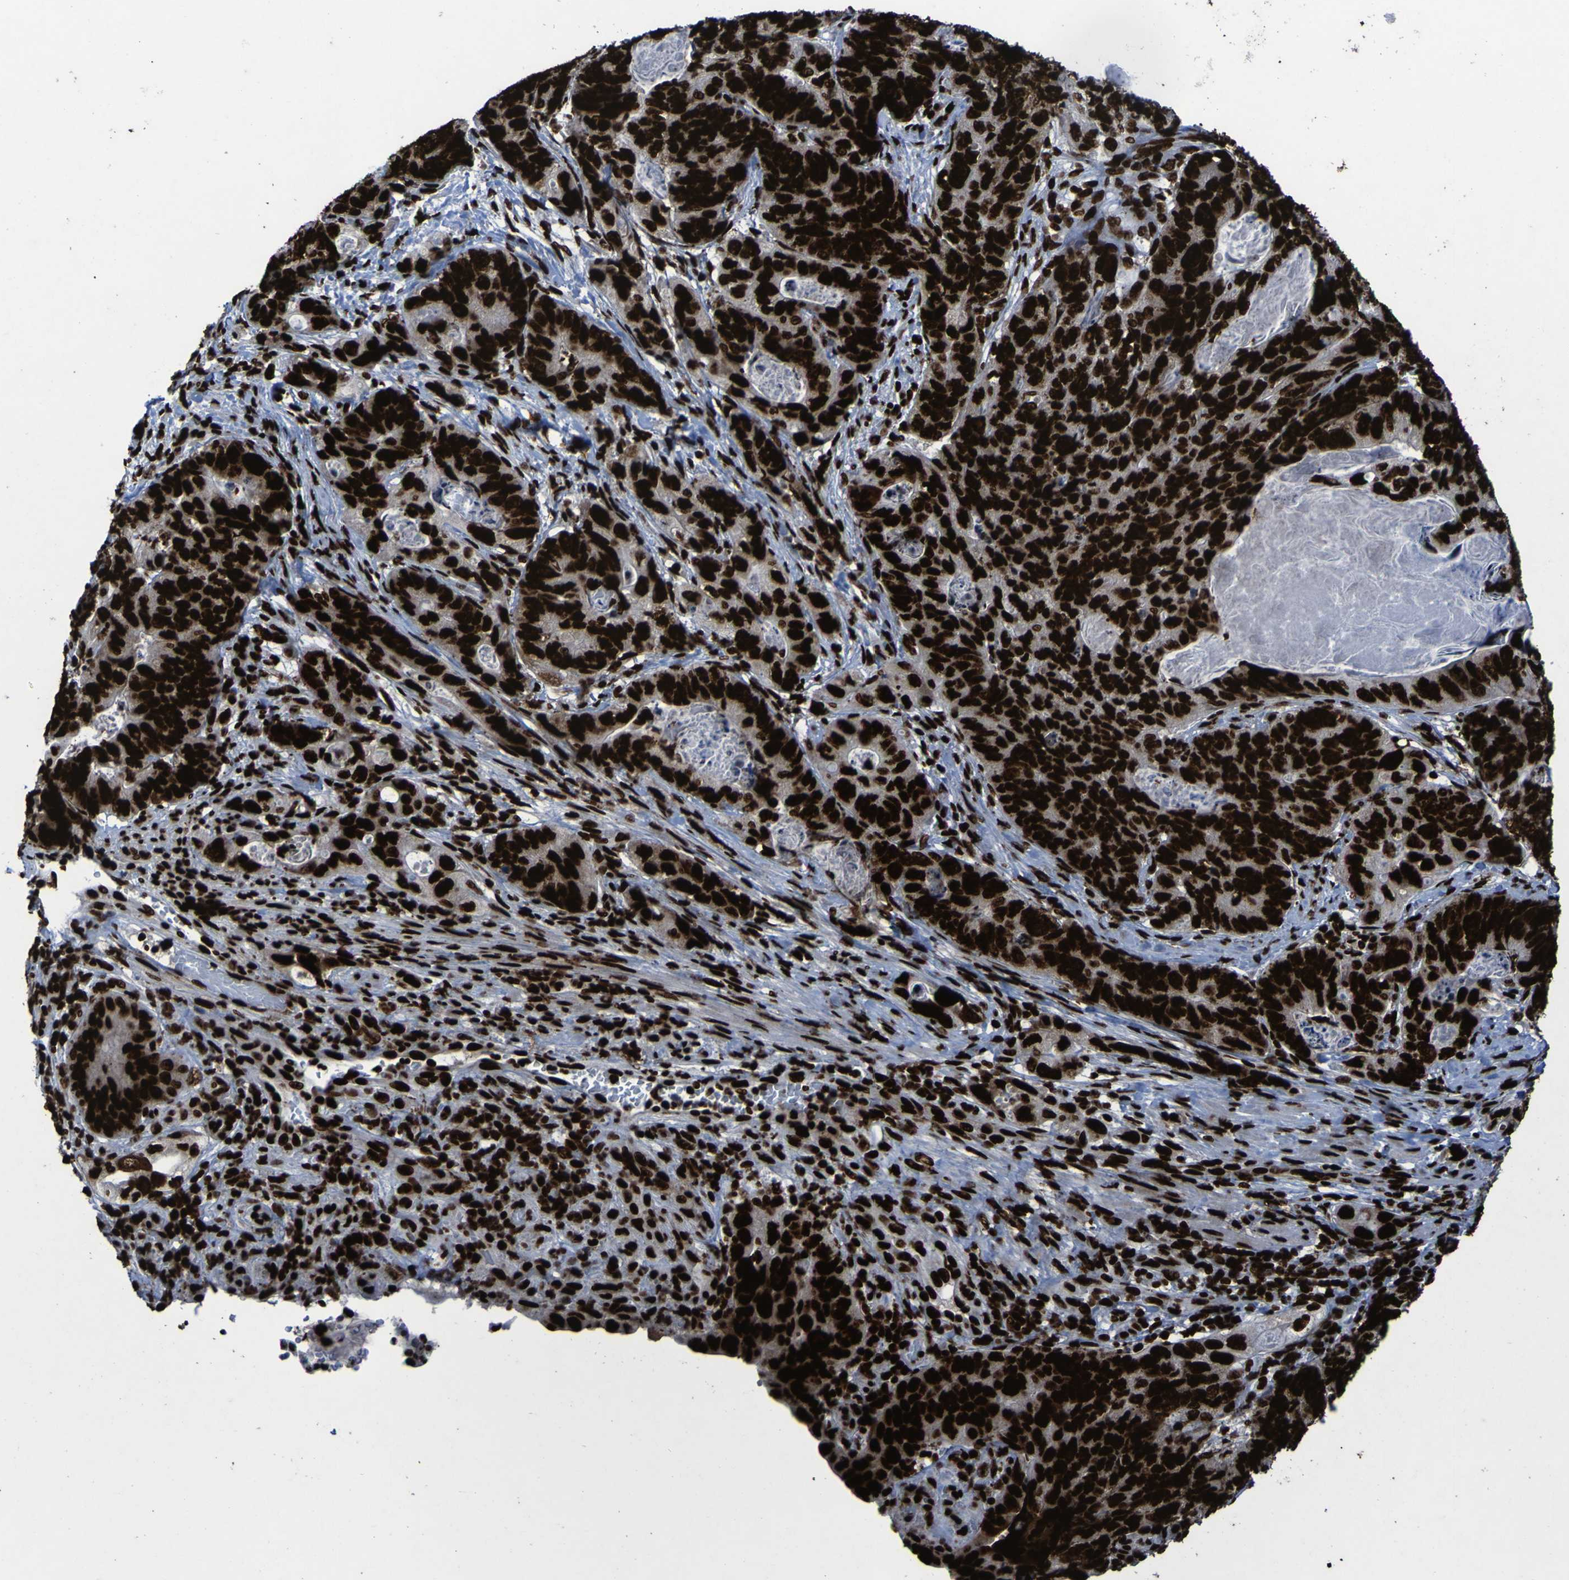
{"staining": {"intensity": "strong", "quantity": ">75%", "location": "nuclear"}, "tissue": "stomach cancer", "cell_type": "Tumor cells", "image_type": "cancer", "snomed": [{"axis": "morphology", "description": "Adenocarcinoma, NOS"}, {"axis": "topography", "description": "Stomach"}], "caption": "IHC of adenocarcinoma (stomach) exhibits high levels of strong nuclear staining in about >75% of tumor cells.", "gene": "NPM1", "patient": {"sex": "female", "age": 89}}